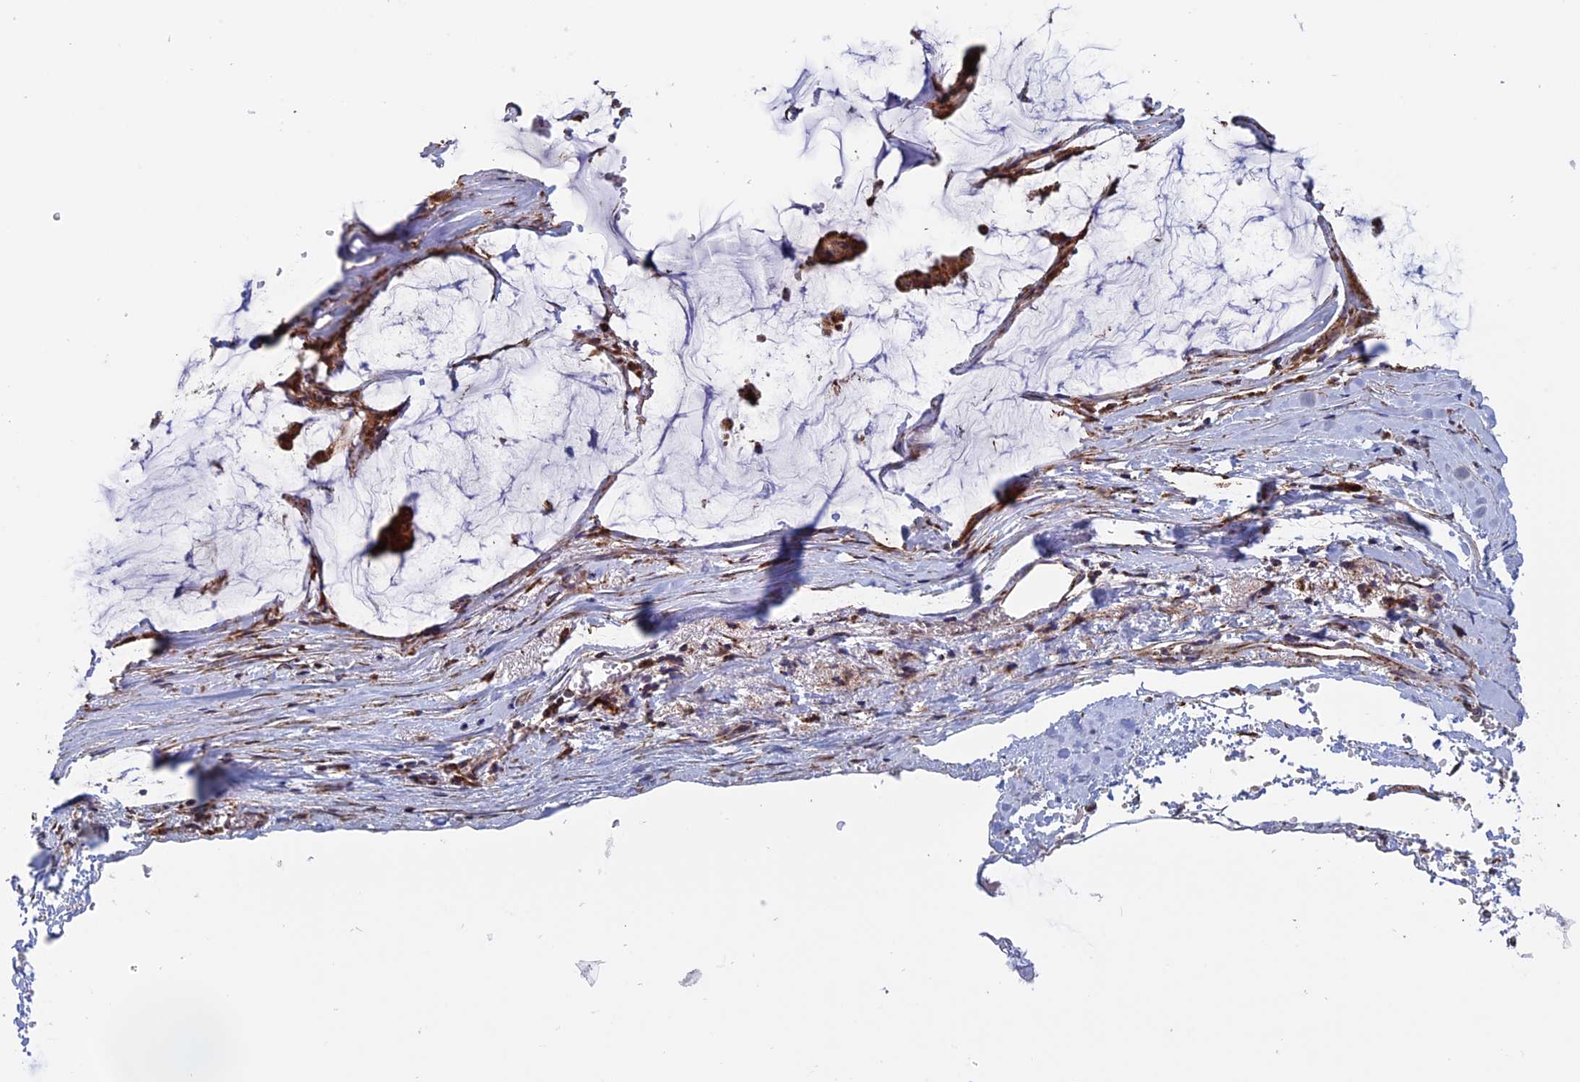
{"staining": {"intensity": "moderate", "quantity": ">75%", "location": "cytoplasmic/membranous"}, "tissue": "ovarian cancer", "cell_type": "Tumor cells", "image_type": "cancer", "snomed": [{"axis": "morphology", "description": "Cystadenocarcinoma, mucinous, NOS"}, {"axis": "topography", "description": "Ovary"}], "caption": "Protein staining of ovarian mucinous cystadenocarcinoma tissue shows moderate cytoplasmic/membranous expression in about >75% of tumor cells. The protein of interest is shown in brown color, while the nuclei are stained blue.", "gene": "DTYMK", "patient": {"sex": "female", "age": 73}}